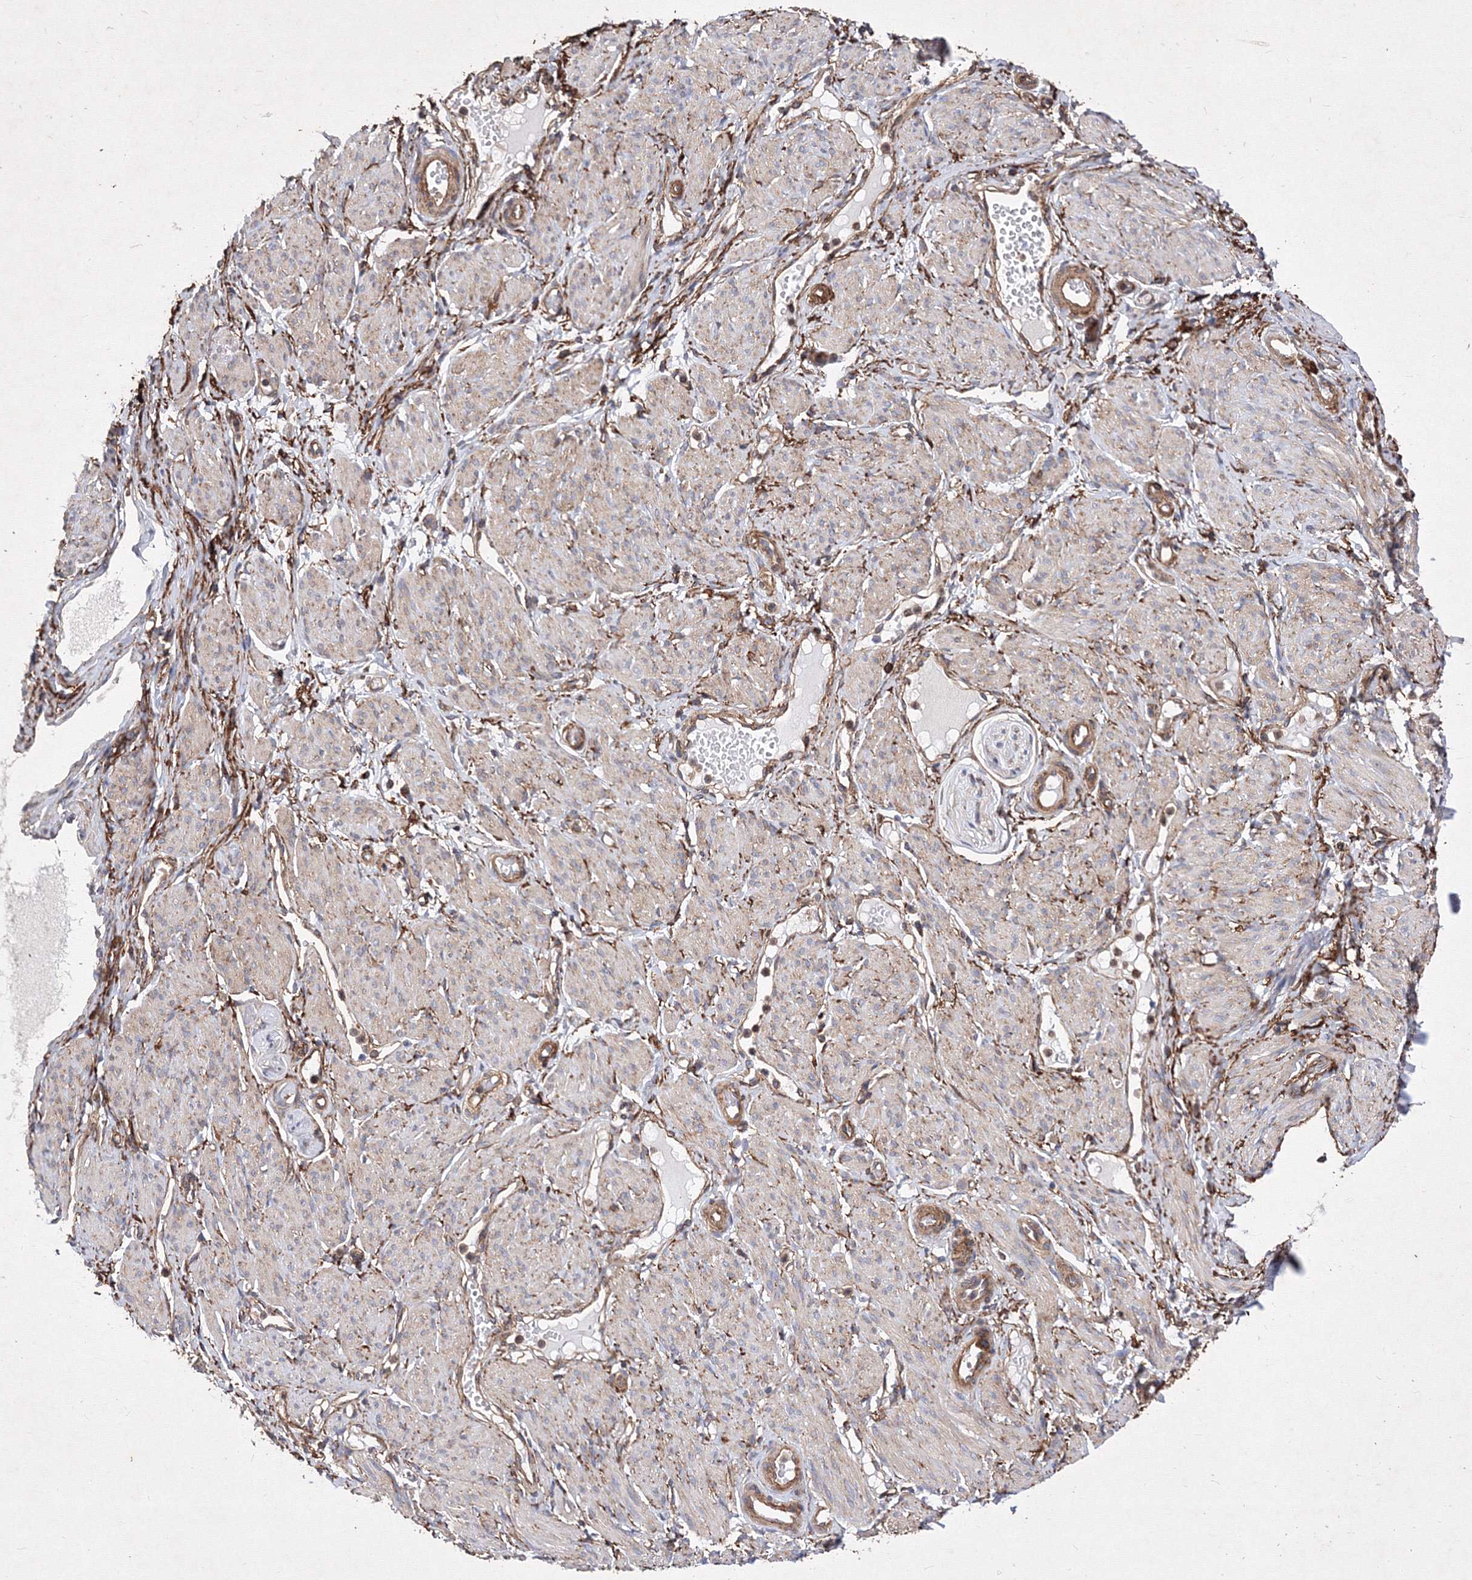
{"staining": {"intensity": "weak", "quantity": "25%-75%", "location": "cytoplasmic/membranous"}, "tissue": "adipose tissue", "cell_type": "Adipocytes", "image_type": "normal", "snomed": [{"axis": "morphology", "description": "Normal tissue, NOS"}, {"axis": "topography", "description": "Smooth muscle"}, {"axis": "topography", "description": "Peripheral nerve tissue"}], "caption": "IHC (DAB) staining of benign adipose tissue displays weak cytoplasmic/membranous protein staining in about 25%-75% of adipocytes.", "gene": "SNX18", "patient": {"sex": "female", "age": 39}}